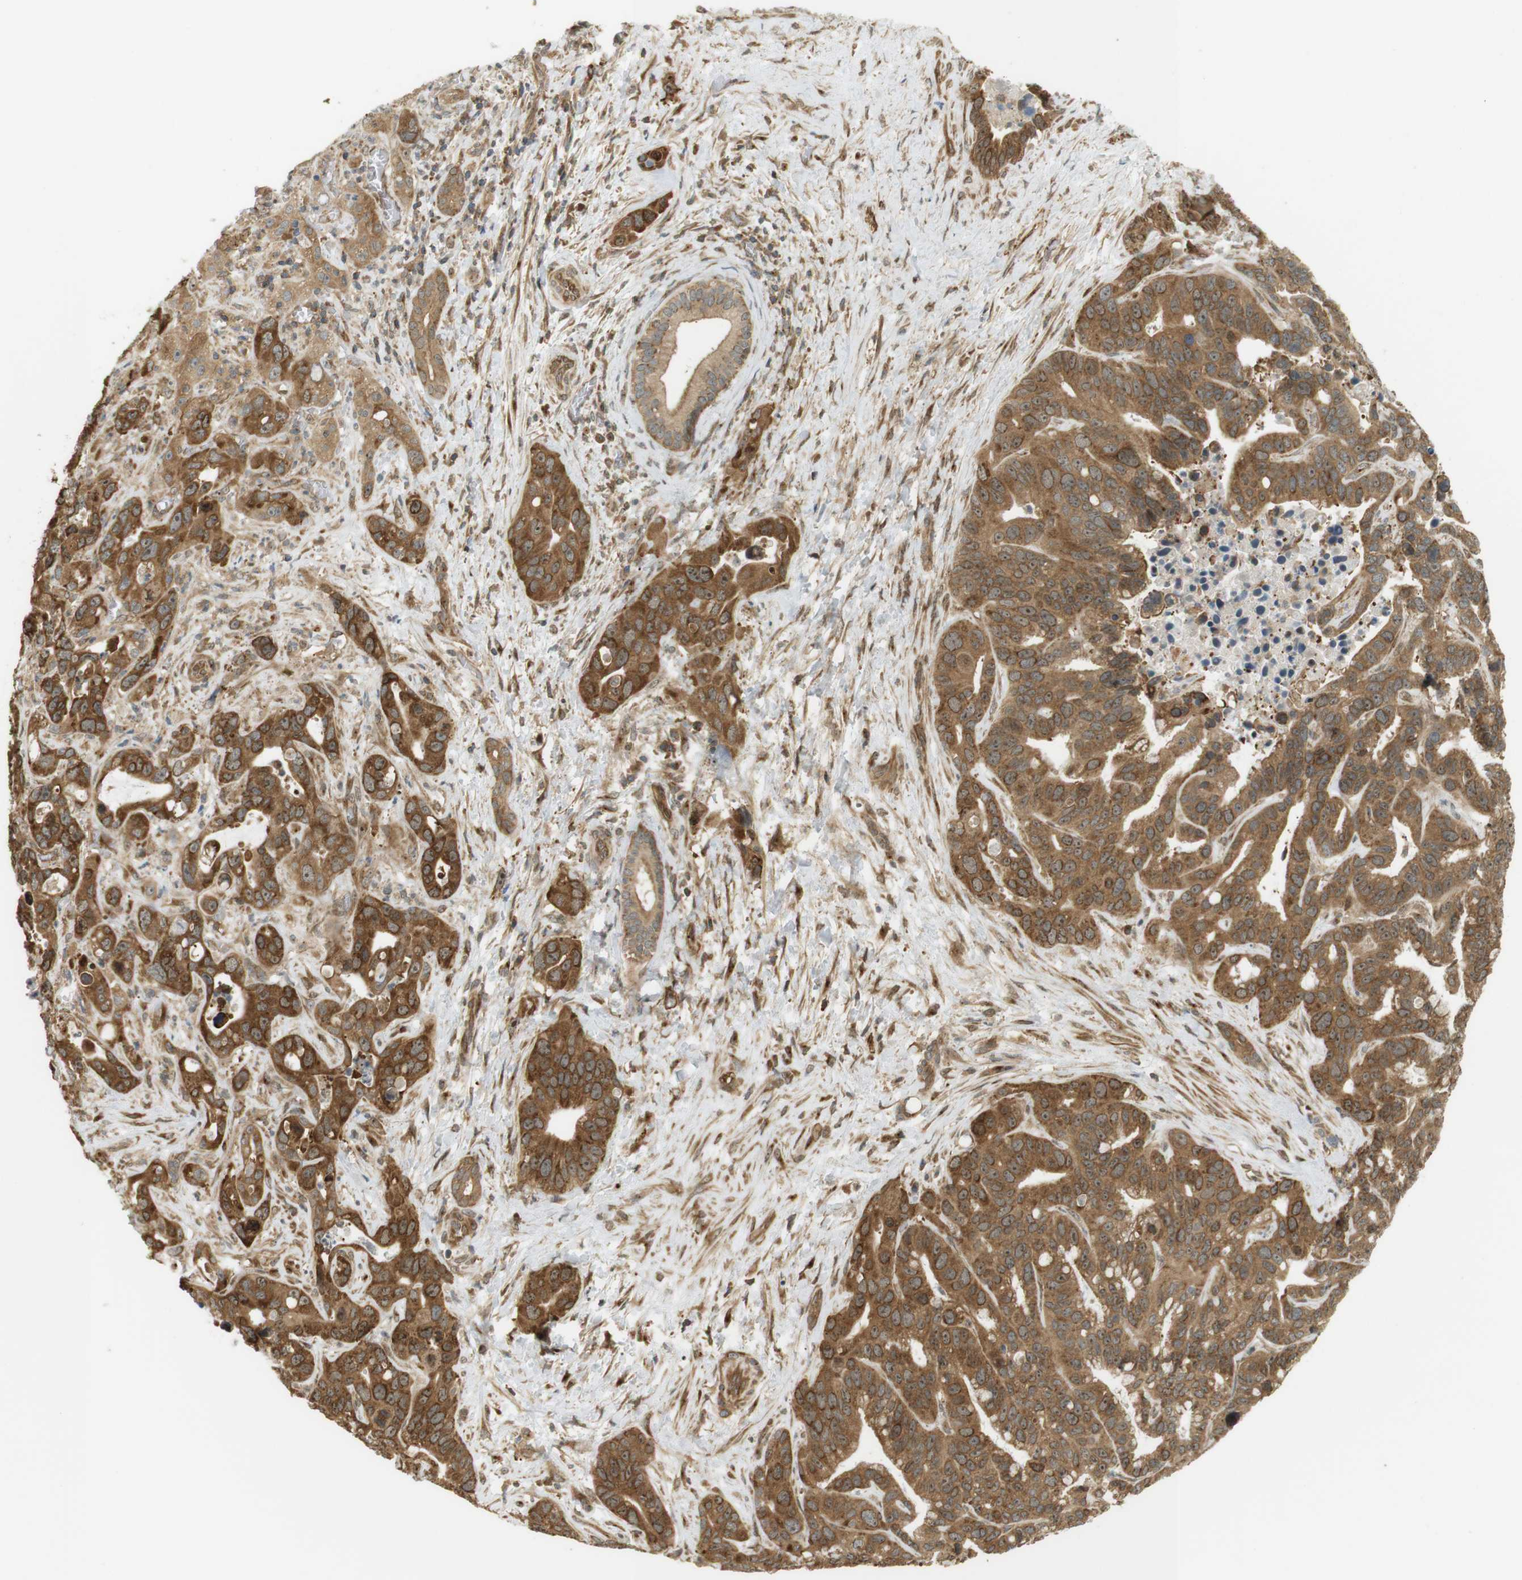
{"staining": {"intensity": "strong", "quantity": ">75%", "location": "cytoplasmic/membranous,nuclear"}, "tissue": "liver cancer", "cell_type": "Tumor cells", "image_type": "cancer", "snomed": [{"axis": "morphology", "description": "Cholangiocarcinoma"}, {"axis": "topography", "description": "Liver"}], "caption": "A histopathology image showing strong cytoplasmic/membranous and nuclear expression in approximately >75% of tumor cells in liver cholangiocarcinoma, as visualized by brown immunohistochemical staining.", "gene": "PA2G4", "patient": {"sex": "female", "age": 65}}